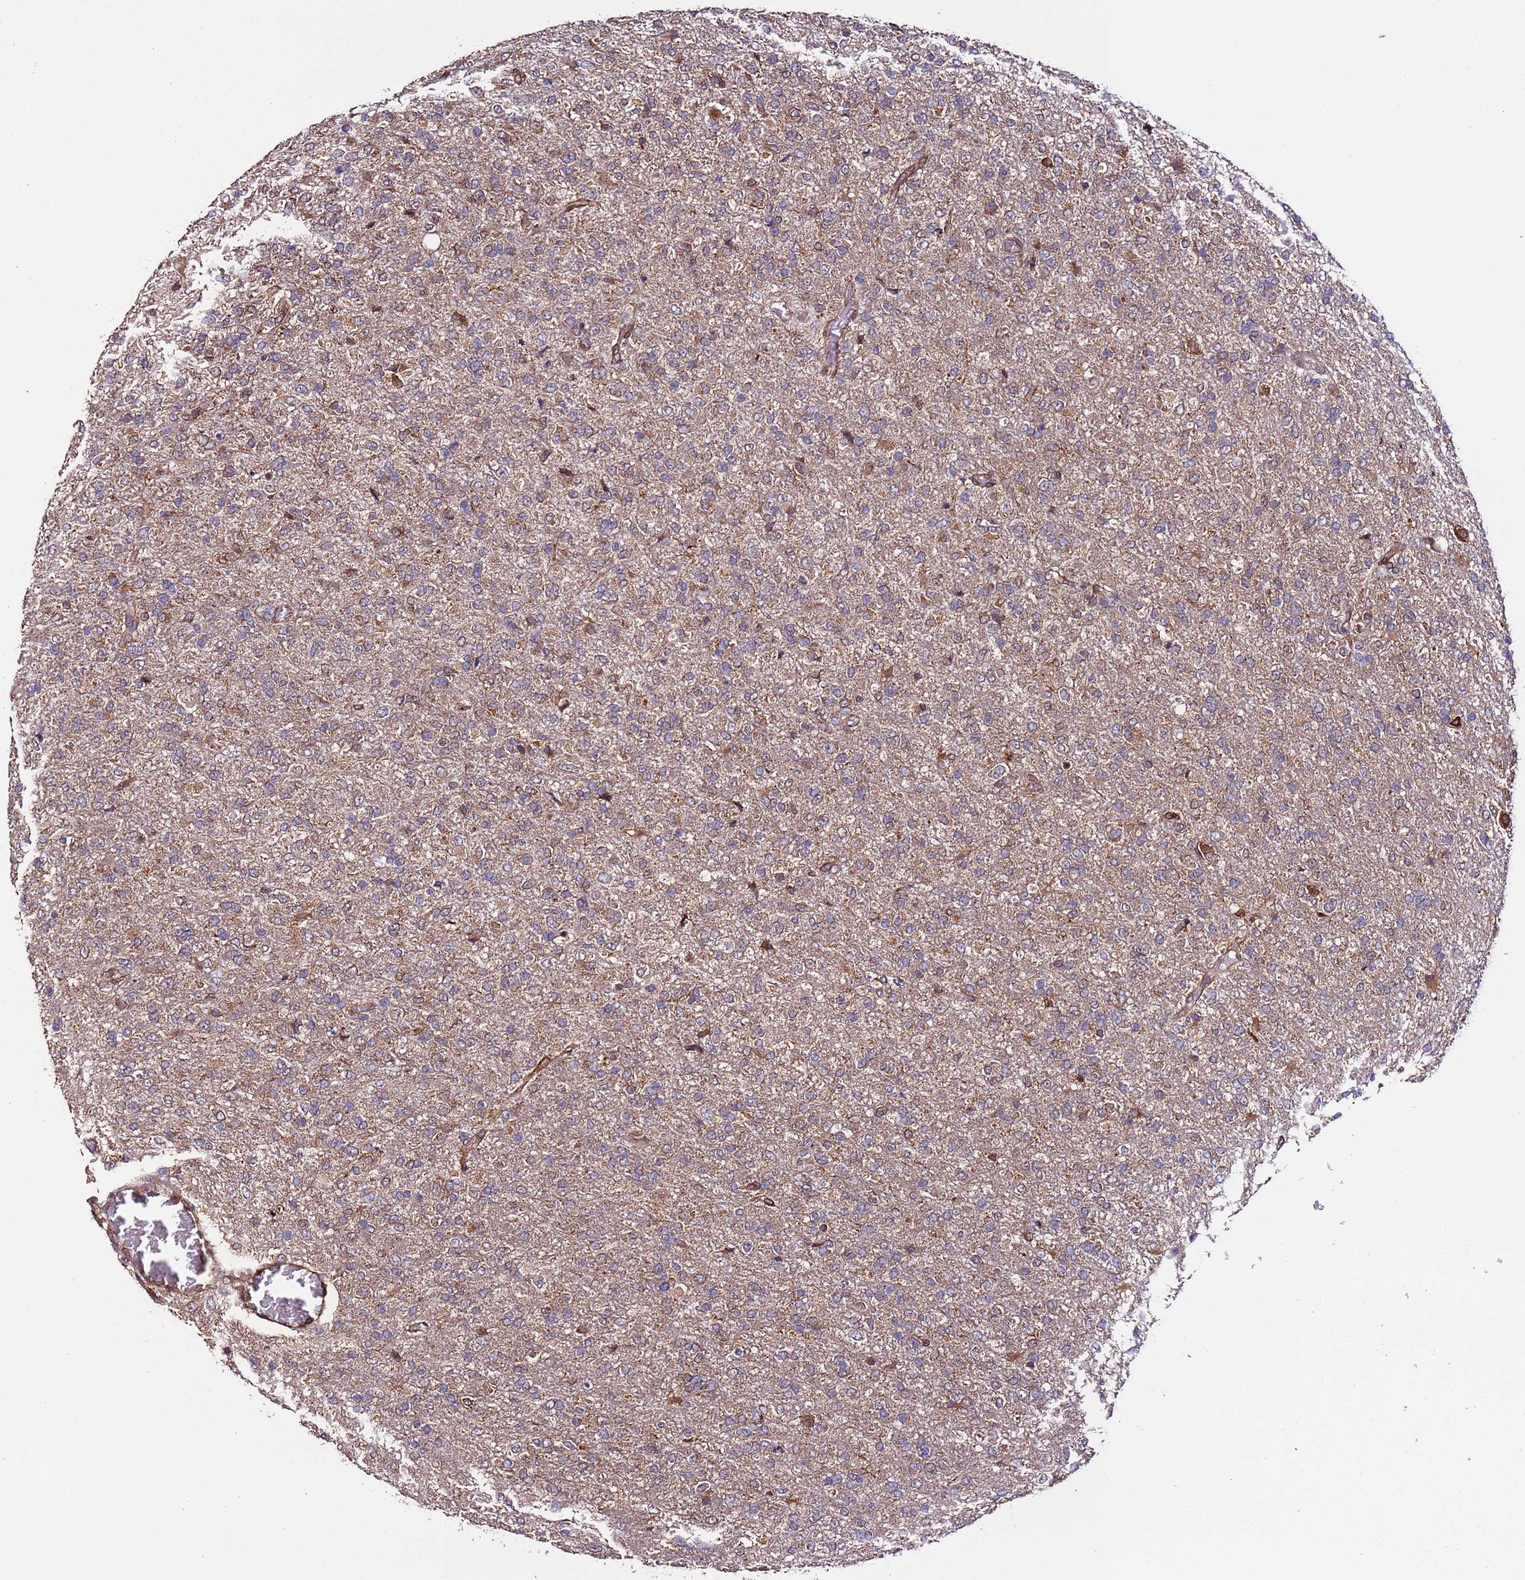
{"staining": {"intensity": "strong", "quantity": "<25%", "location": "cytoplasmic/membranous"}, "tissue": "glioma", "cell_type": "Tumor cells", "image_type": "cancer", "snomed": [{"axis": "morphology", "description": "Glioma, malignant, High grade"}, {"axis": "topography", "description": "Brain"}], "caption": "Protein expression analysis of high-grade glioma (malignant) reveals strong cytoplasmic/membranous positivity in about <25% of tumor cells.", "gene": "SLC41A3", "patient": {"sex": "female", "age": 74}}